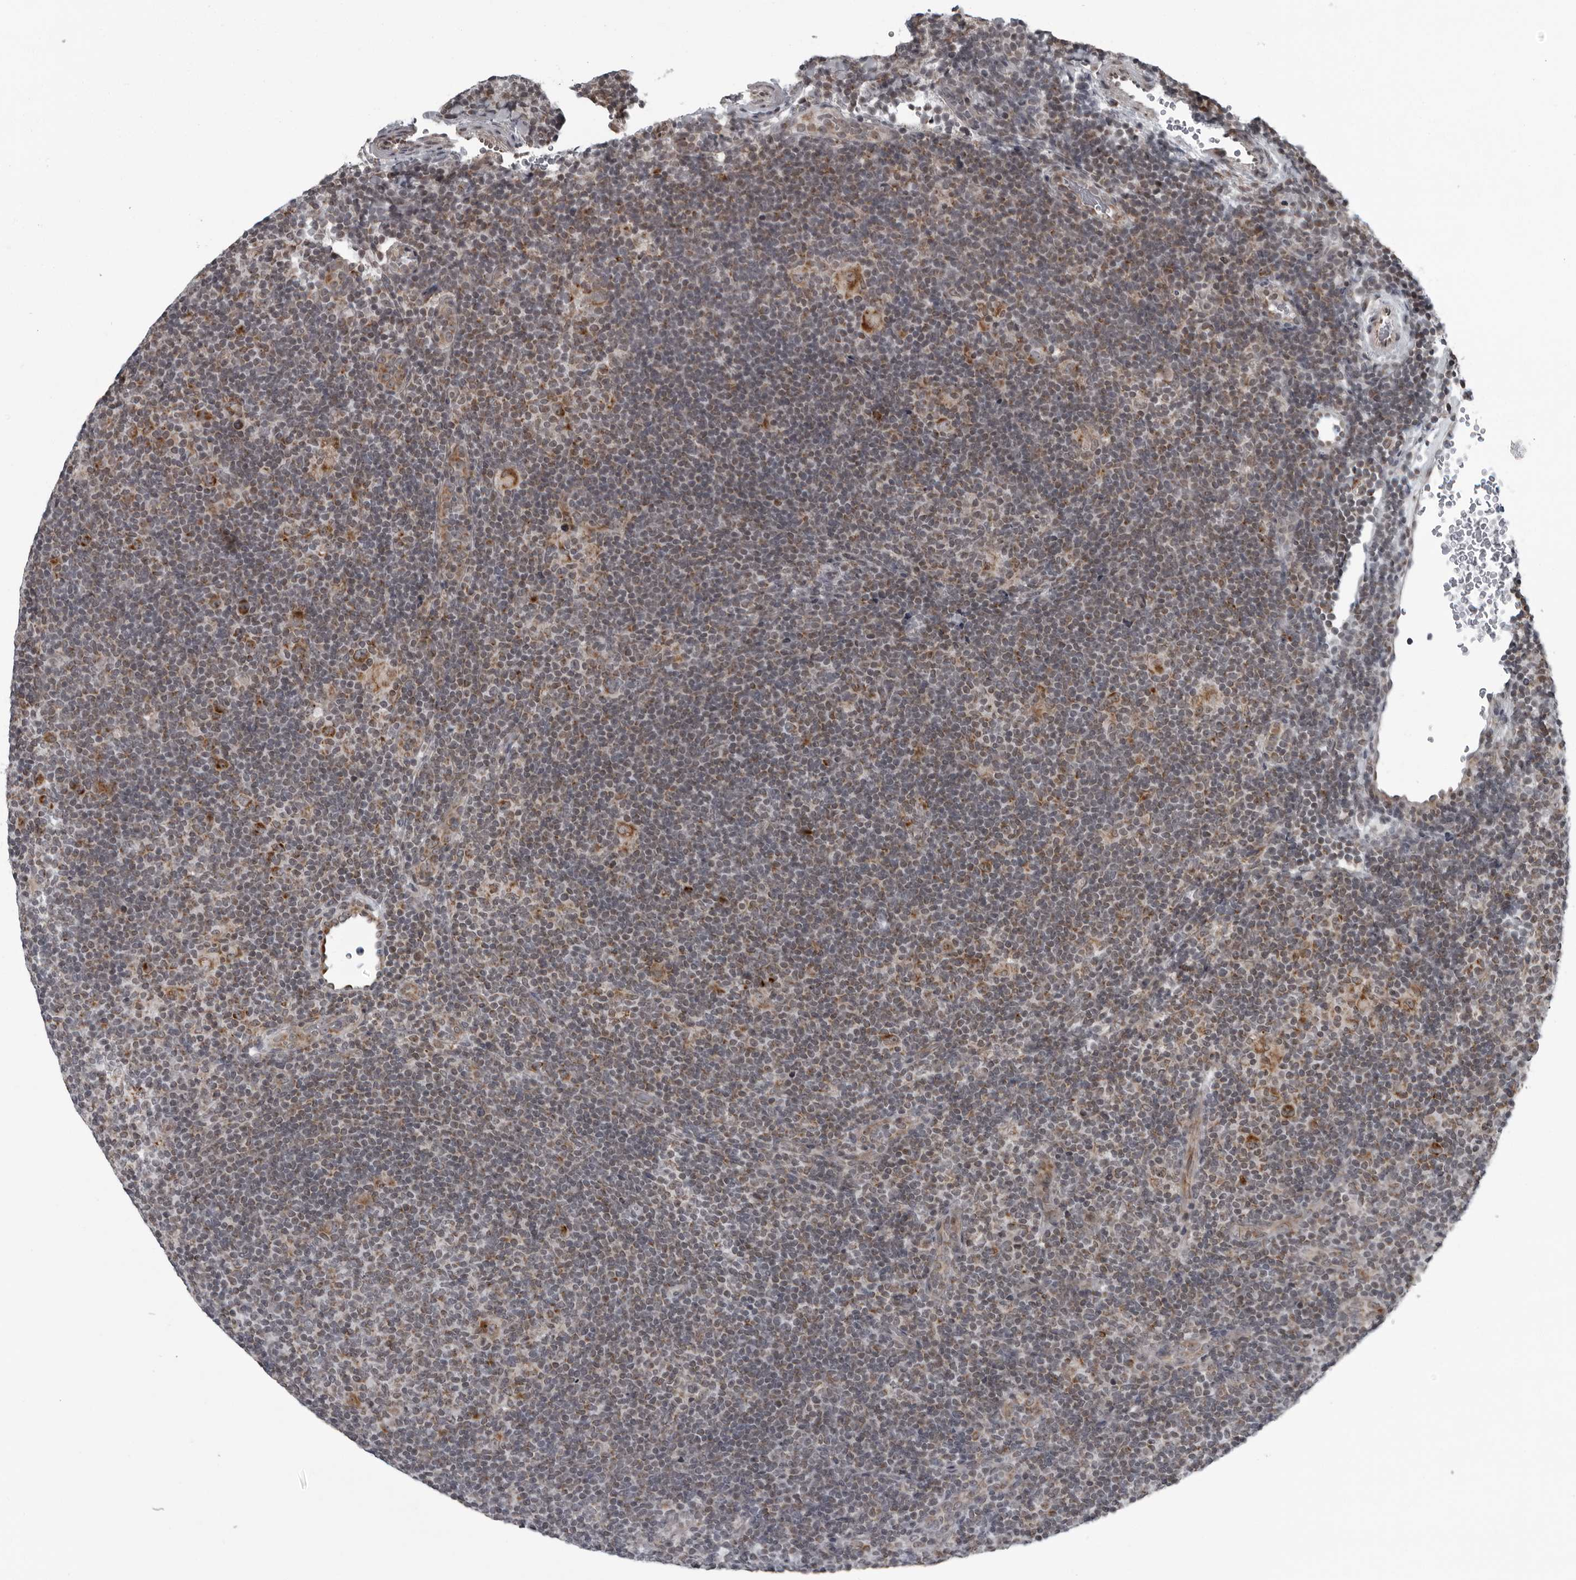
{"staining": {"intensity": "moderate", "quantity": ">75%", "location": "cytoplasmic/membranous"}, "tissue": "lymphoma", "cell_type": "Tumor cells", "image_type": "cancer", "snomed": [{"axis": "morphology", "description": "Hodgkin's disease, NOS"}, {"axis": "topography", "description": "Lymph node"}], "caption": "The photomicrograph shows a brown stain indicating the presence of a protein in the cytoplasmic/membranous of tumor cells in lymphoma.", "gene": "RTCA", "patient": {"sex": "female", "age": 57}}